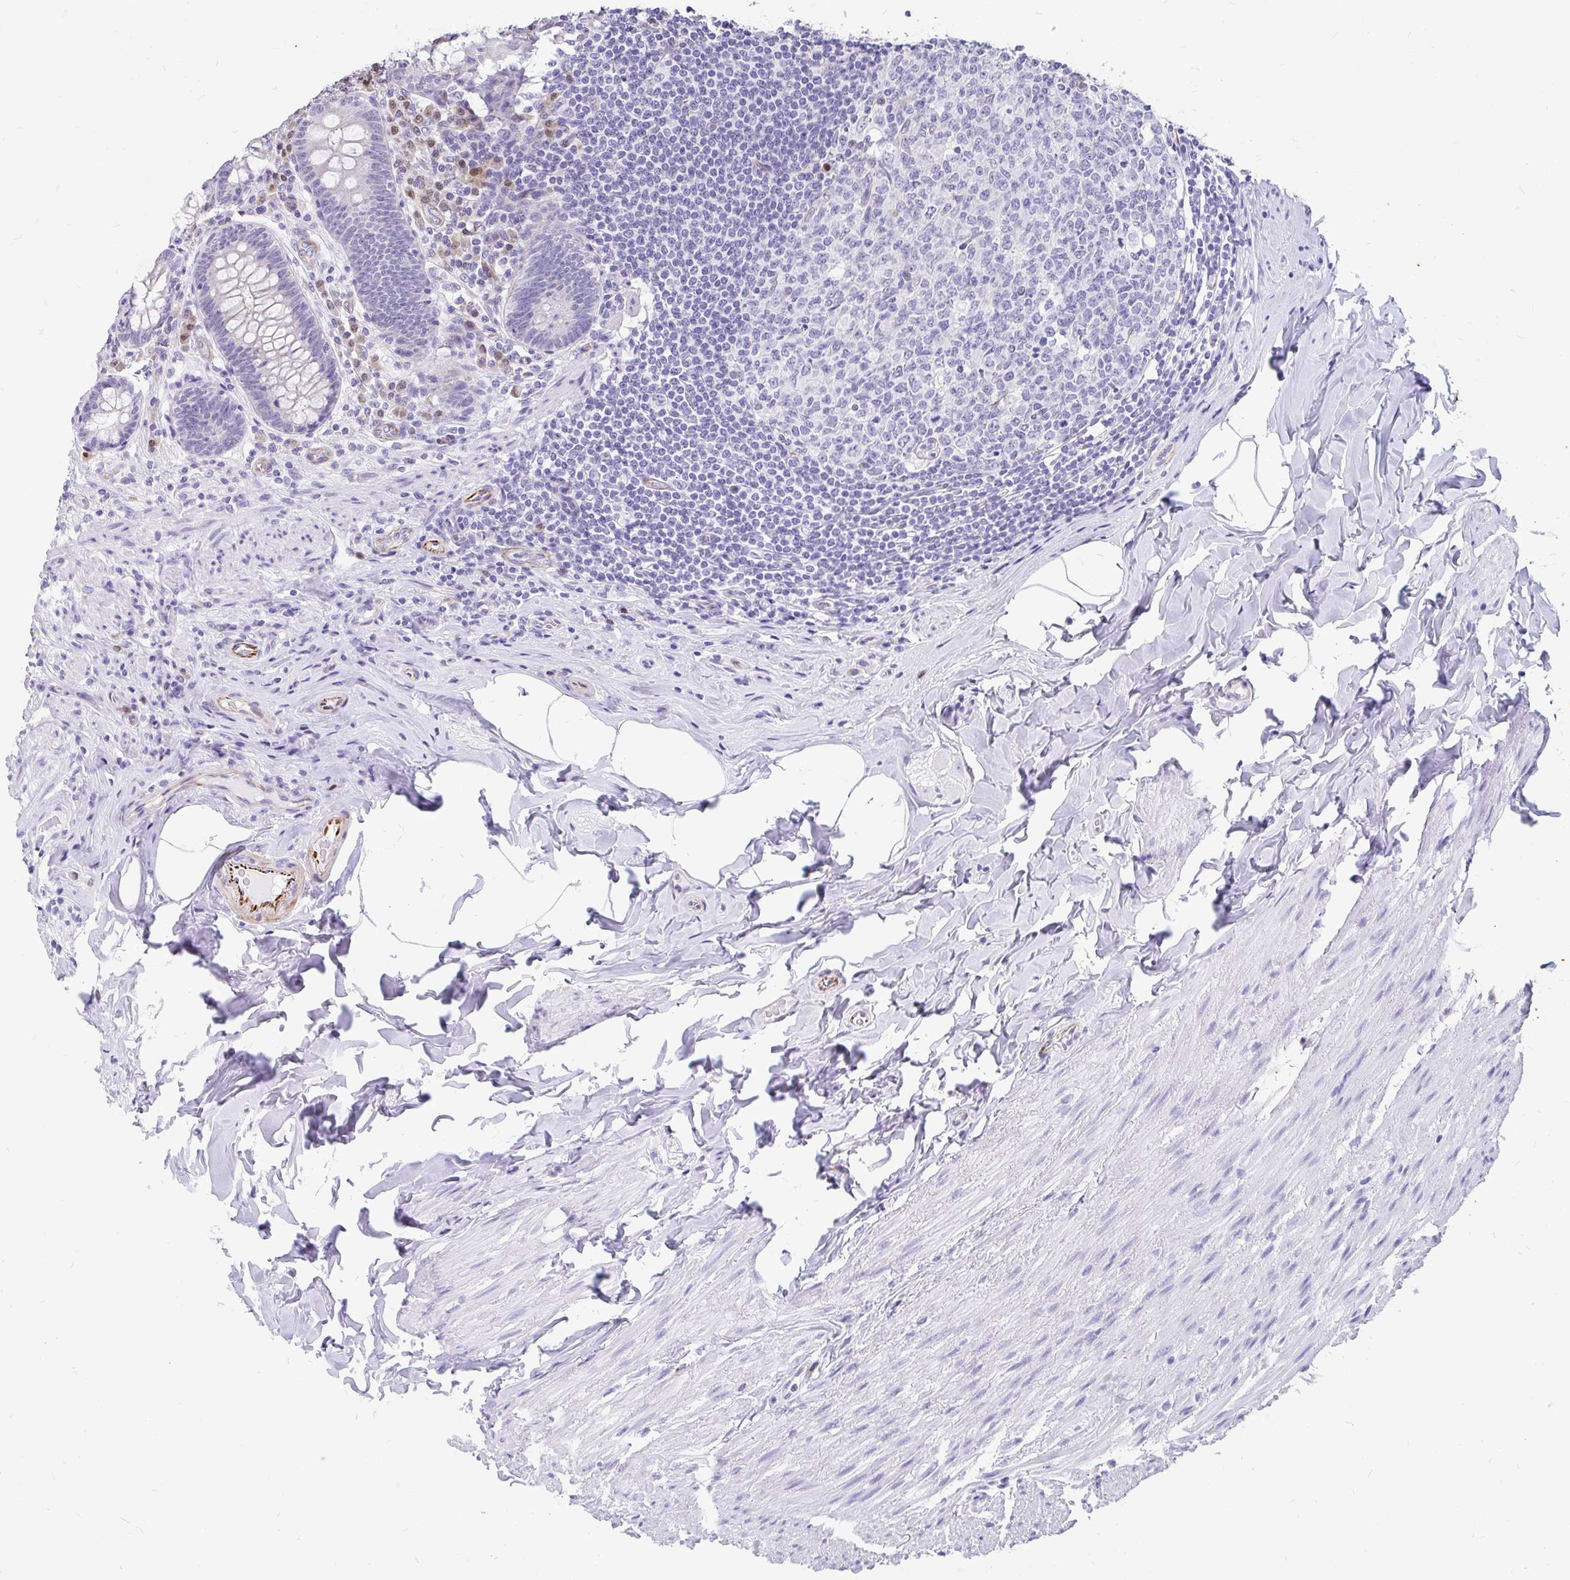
{"staining": {"intensity": "negative", "quantity": "none", "location": "none"}, "tissue": "appendix", "cell_type": "Glandular cells", "image_type": "normal", "snomed": [{"axis": "morphology", "description": "Normal tissue, NOS"}, {"axis": "topography", "description": "Appendix"}], "caption": "IHC image of unremarkable appendix: appendix stained with DAB displays no significant protein positivity in glandular cells.", "gene": "EML5", "patient": {"sex": "male", "age": 71}}